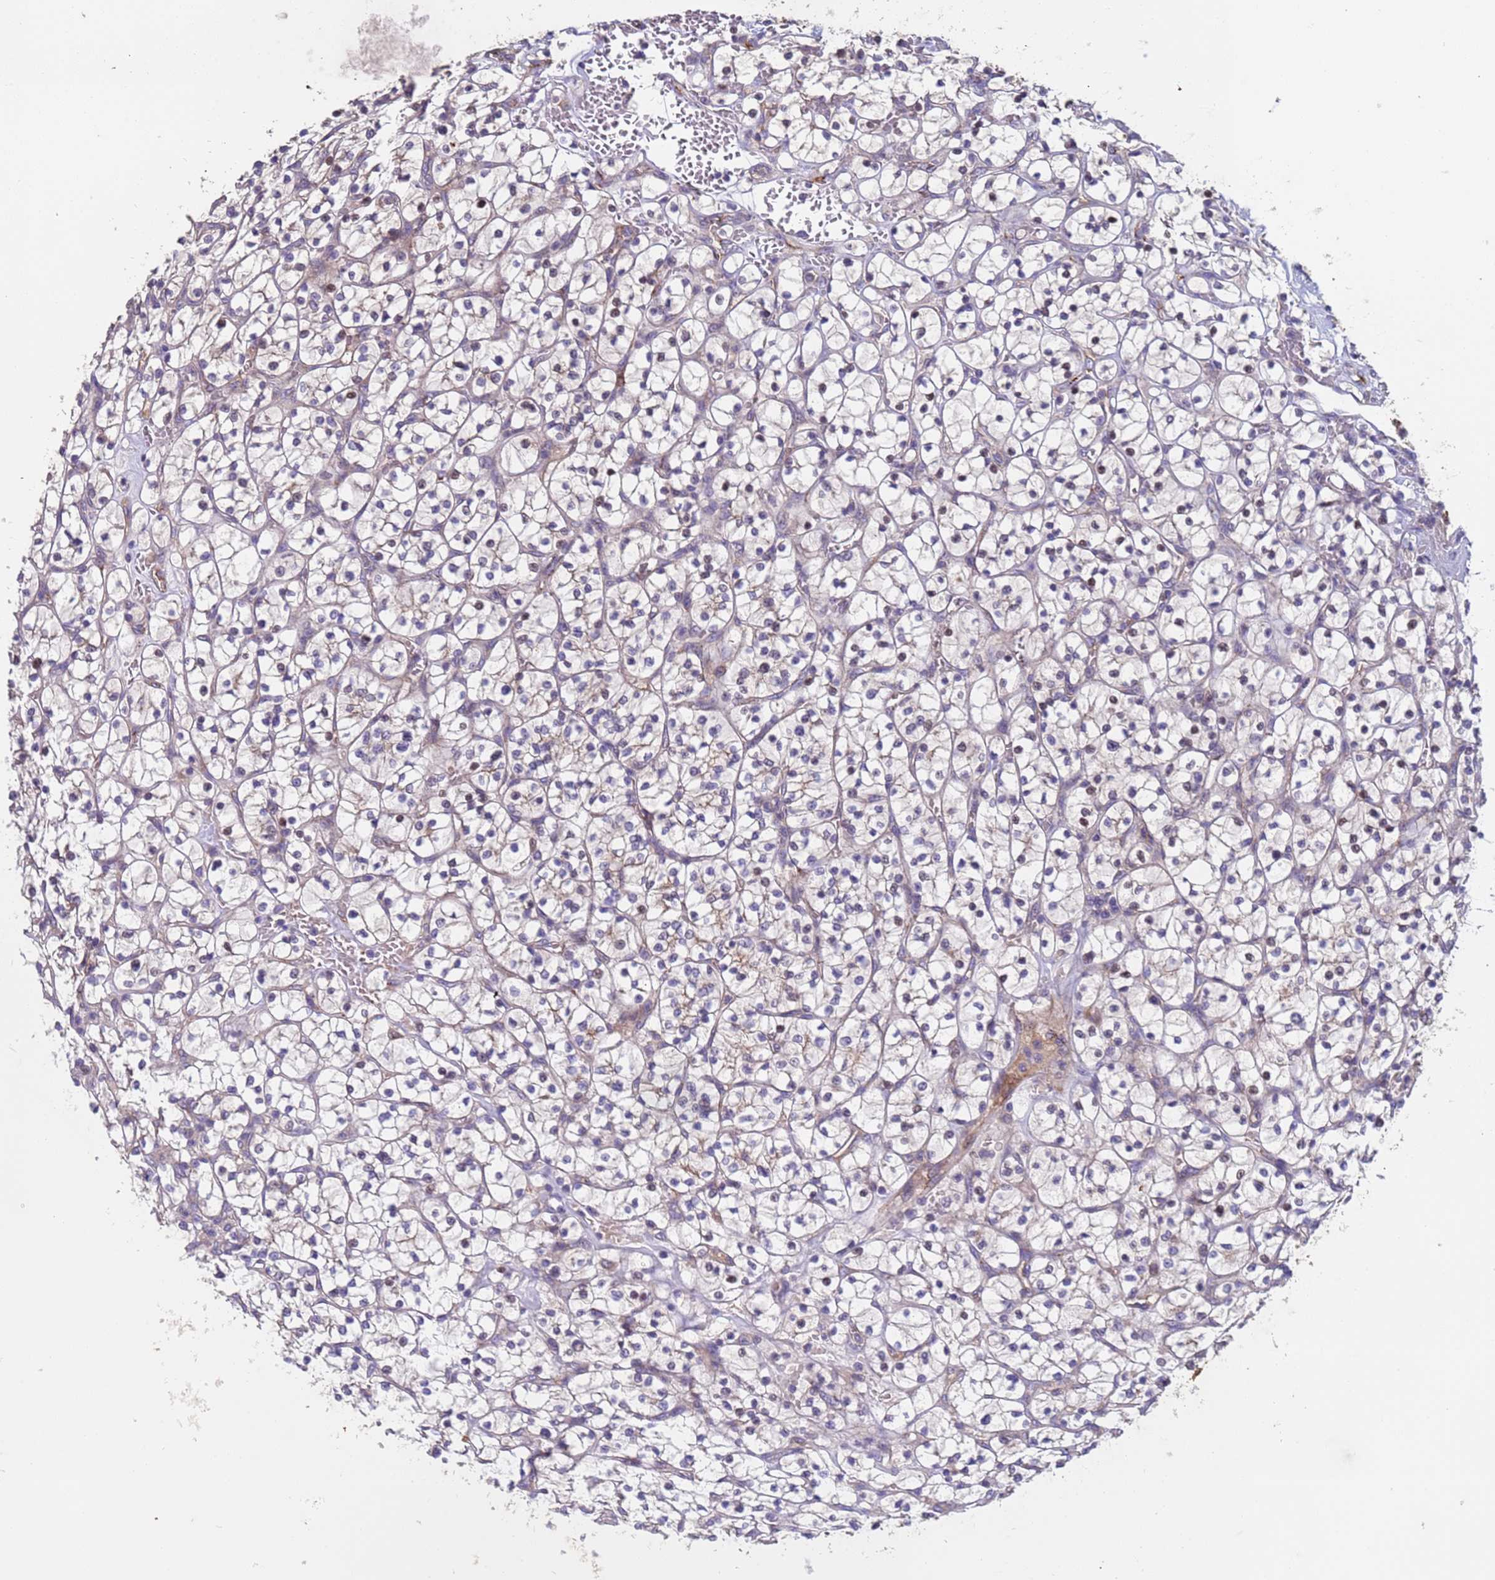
{"staining": {"intensity": "negative", "quantity": "none", "location": "none"}, "tissue": "renal cancer", "cell_type": "Tumor cells", "image_type": "cancer", "snomed": [{"axis": "morphology", "description": "Adenocarcinoma, NOS"}, {"axis": "topography", "description": "Kidney"}], "caption": "Human renal cancer (adenocarcinoma) stained for a protein using immunohistochemistry (IHC) demonstrates no positivity in tumor cells.", "gene": "ZNF248", "patient": {"sex": "female", "age": 64}}